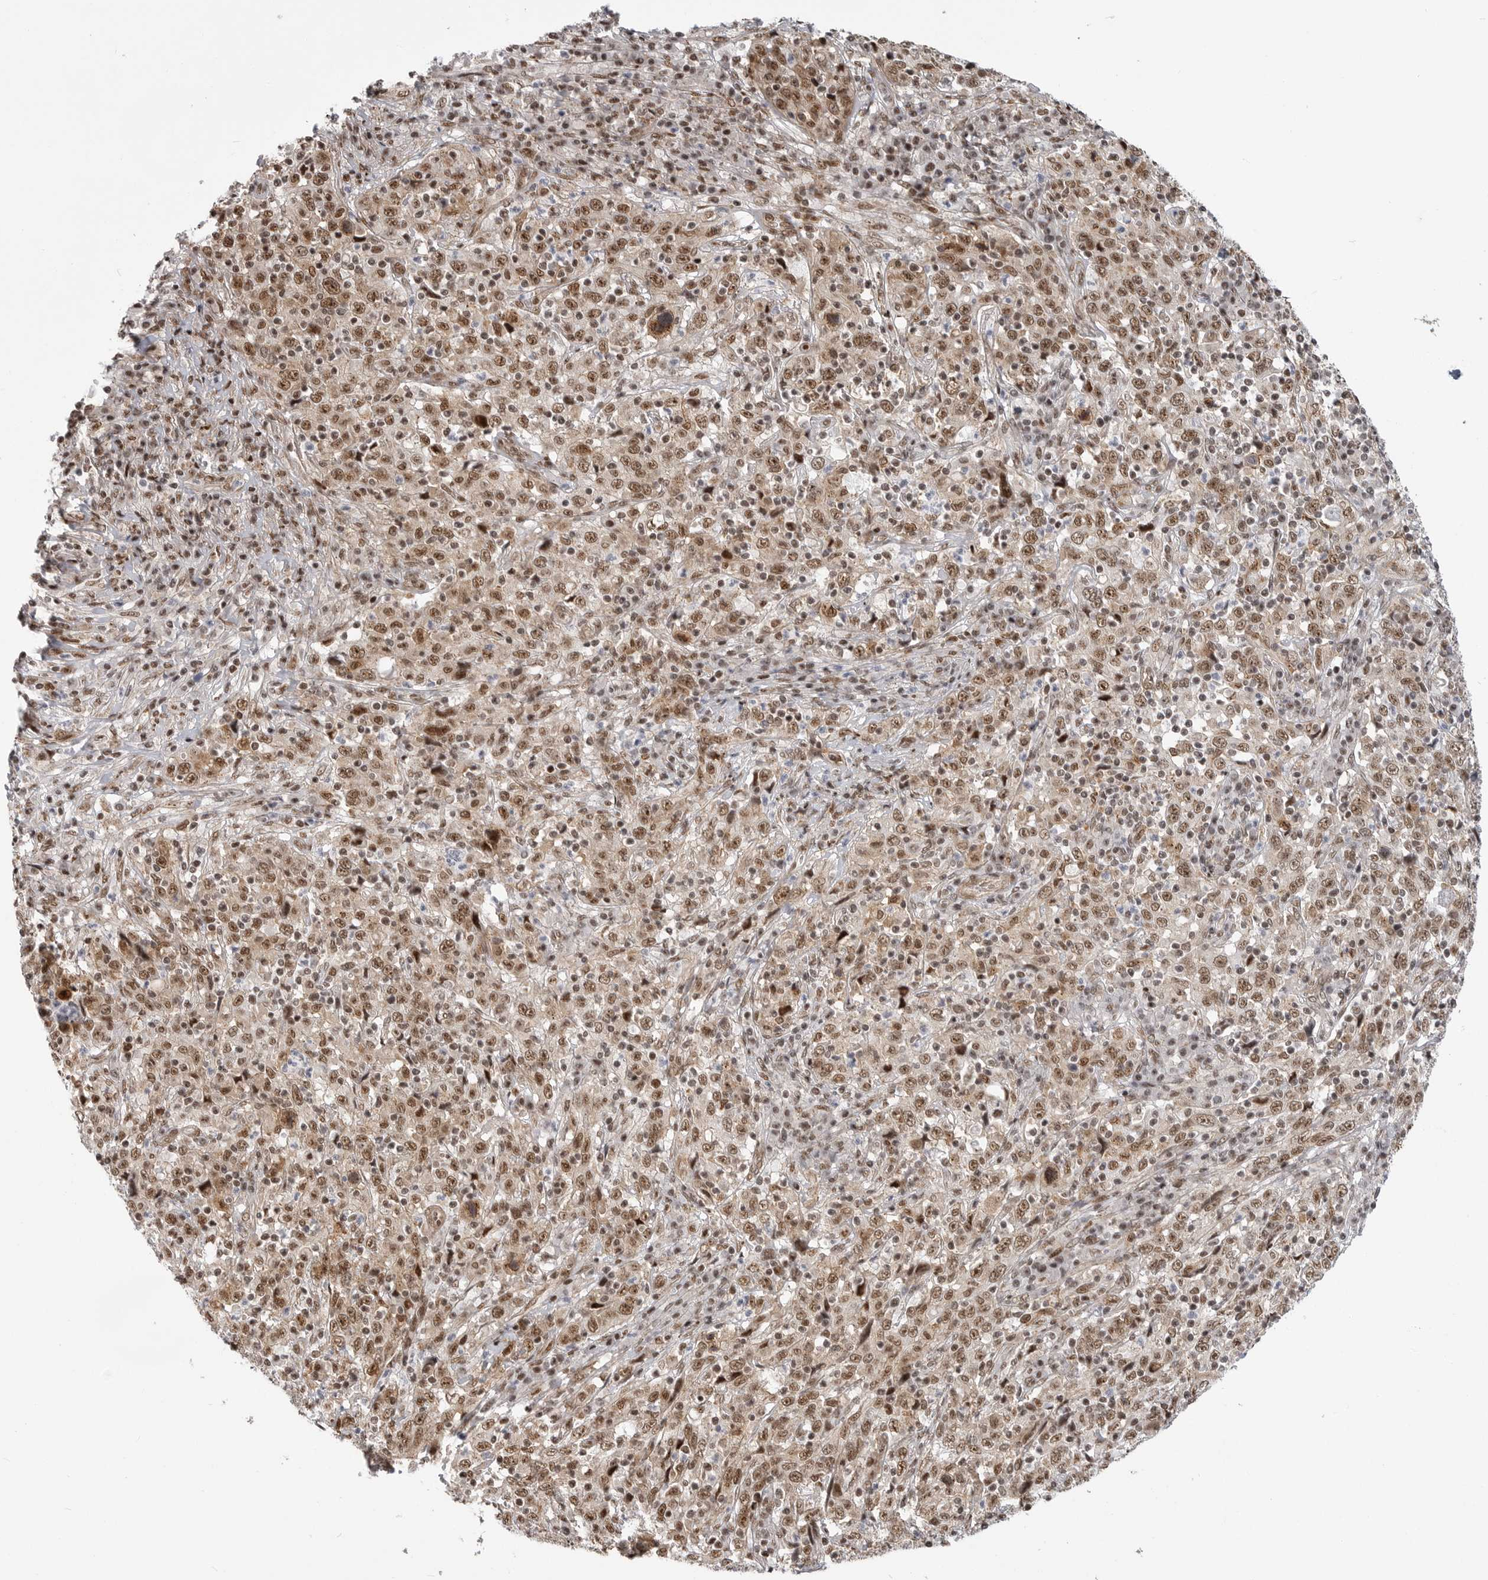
{"staining": {"intensity": "moderate", "quantity": ">75%", "location": "nuclear"}, "tissue": "cervical cancer", "cell_type": "Tumor cells", "image_type": "cancer", "snomed": [{"axis": "morphology", "description": "Squamous cell carcinoma, NOS"}, {"axis": "topography", "description": "Cervix"}], "caption": "Brown immunohistochemical staining in human cervical squamous cell carcinoma shows moderate nuclear staining in about >75% of tumor cells. The protein is stained brown, and the nuclei are stained in blue (DAB (3,3'-diaminobenzidine) IHC with brightfield microscopy, high magnification).", "gene": "GPATCH2", "patient": {"sex": "female", "age": 46}}